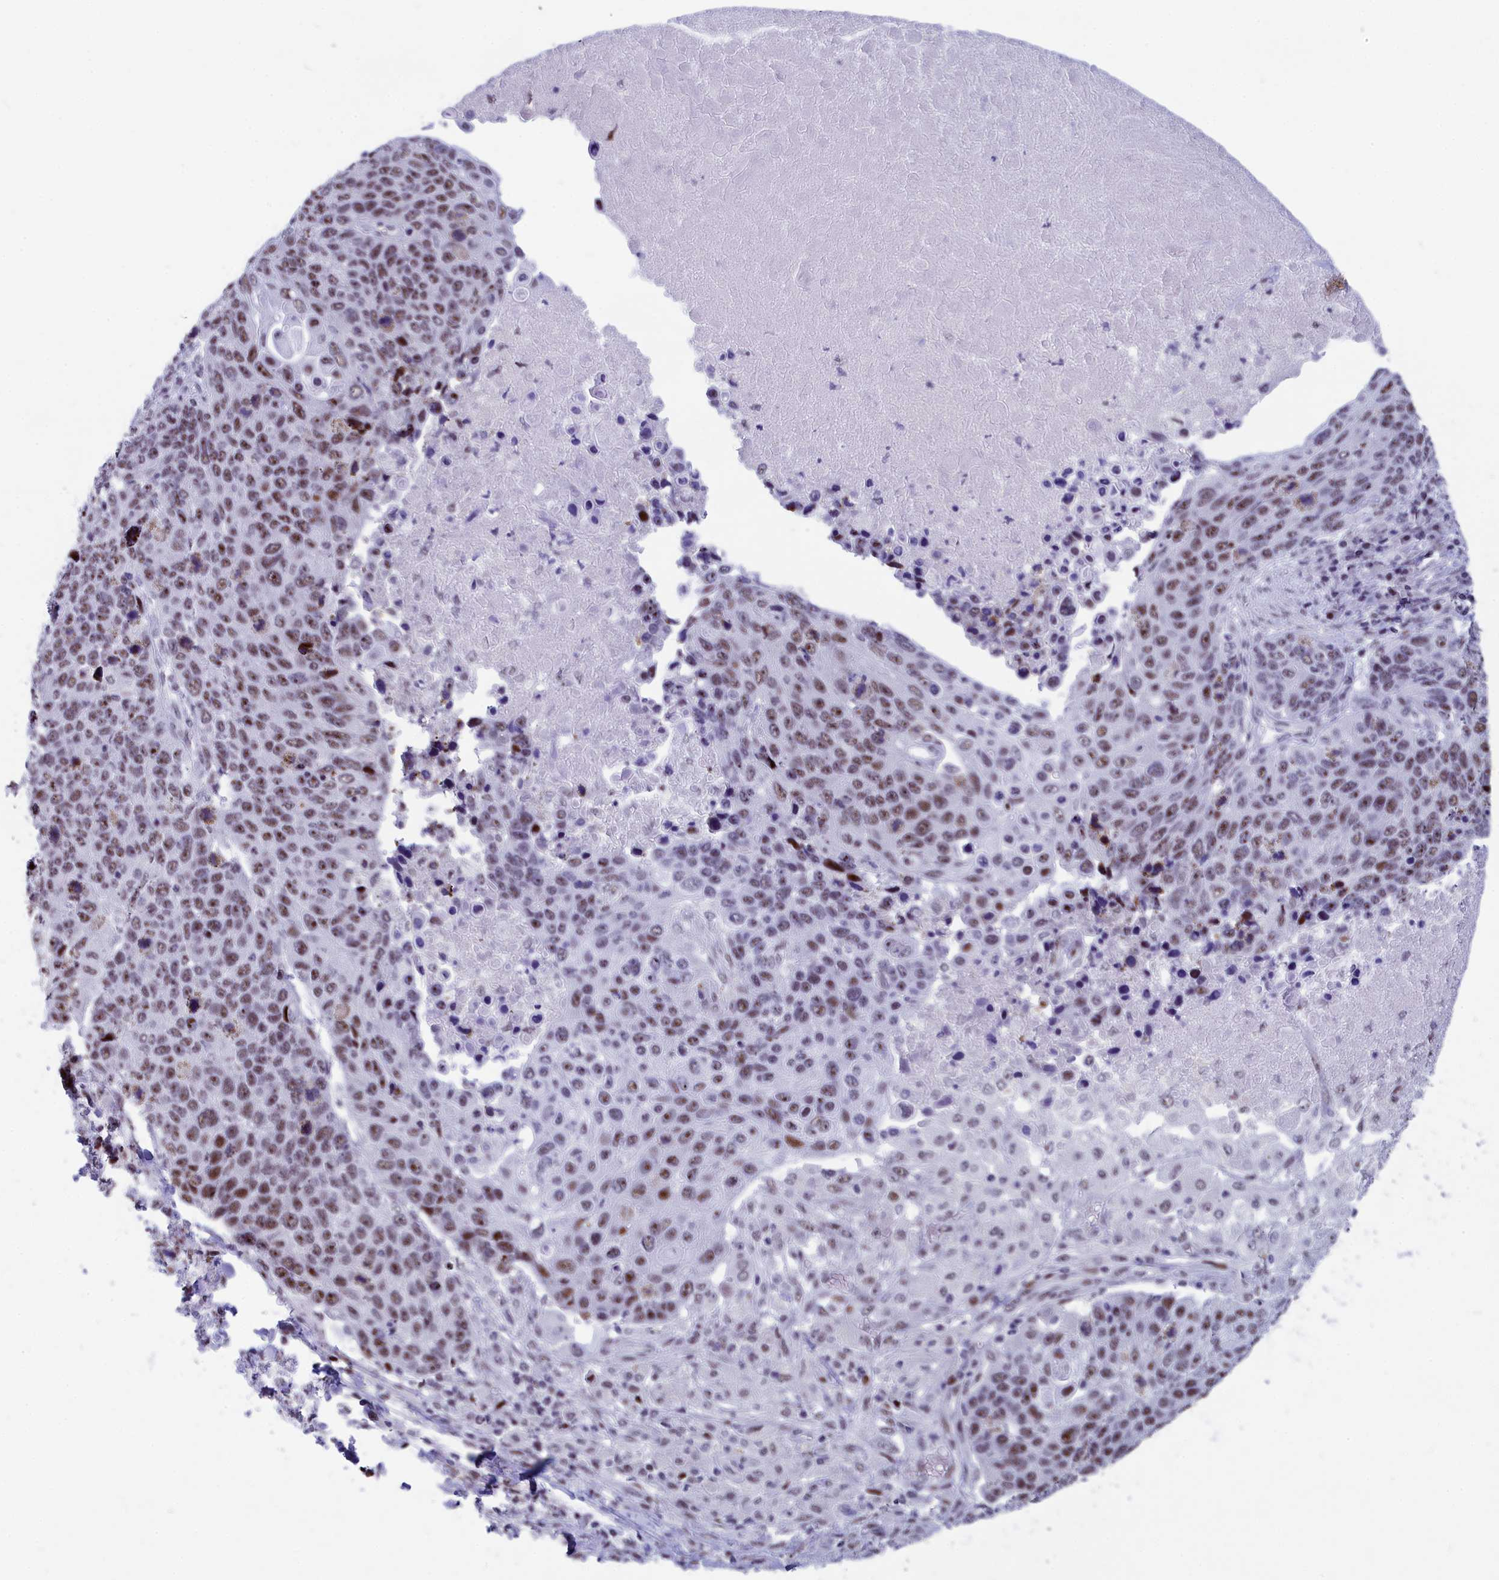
{"staining": {"intensity": "moderate", "quantity": ">75%", "location": "nuclear"}, "tissue": "lung cancer", "cell_type": "Tumor cells", "image_type": "cancer", "snomed": [{"axis": "morphology", "description": "Normal tissue, NOS"}, {"axis": "morphology", "description": "Squamous cell carcinoma, NOS"}, {"axis": "topography", "description": "Lymph node"}, {"axis": "topography", "description": "Lung"}], "caption": "Human lung cancer stained with a protein marker demonstrates moderate staining in tumor cells.", "gene": "NSA2", "patient": {"sex": "male", "age": 66}}